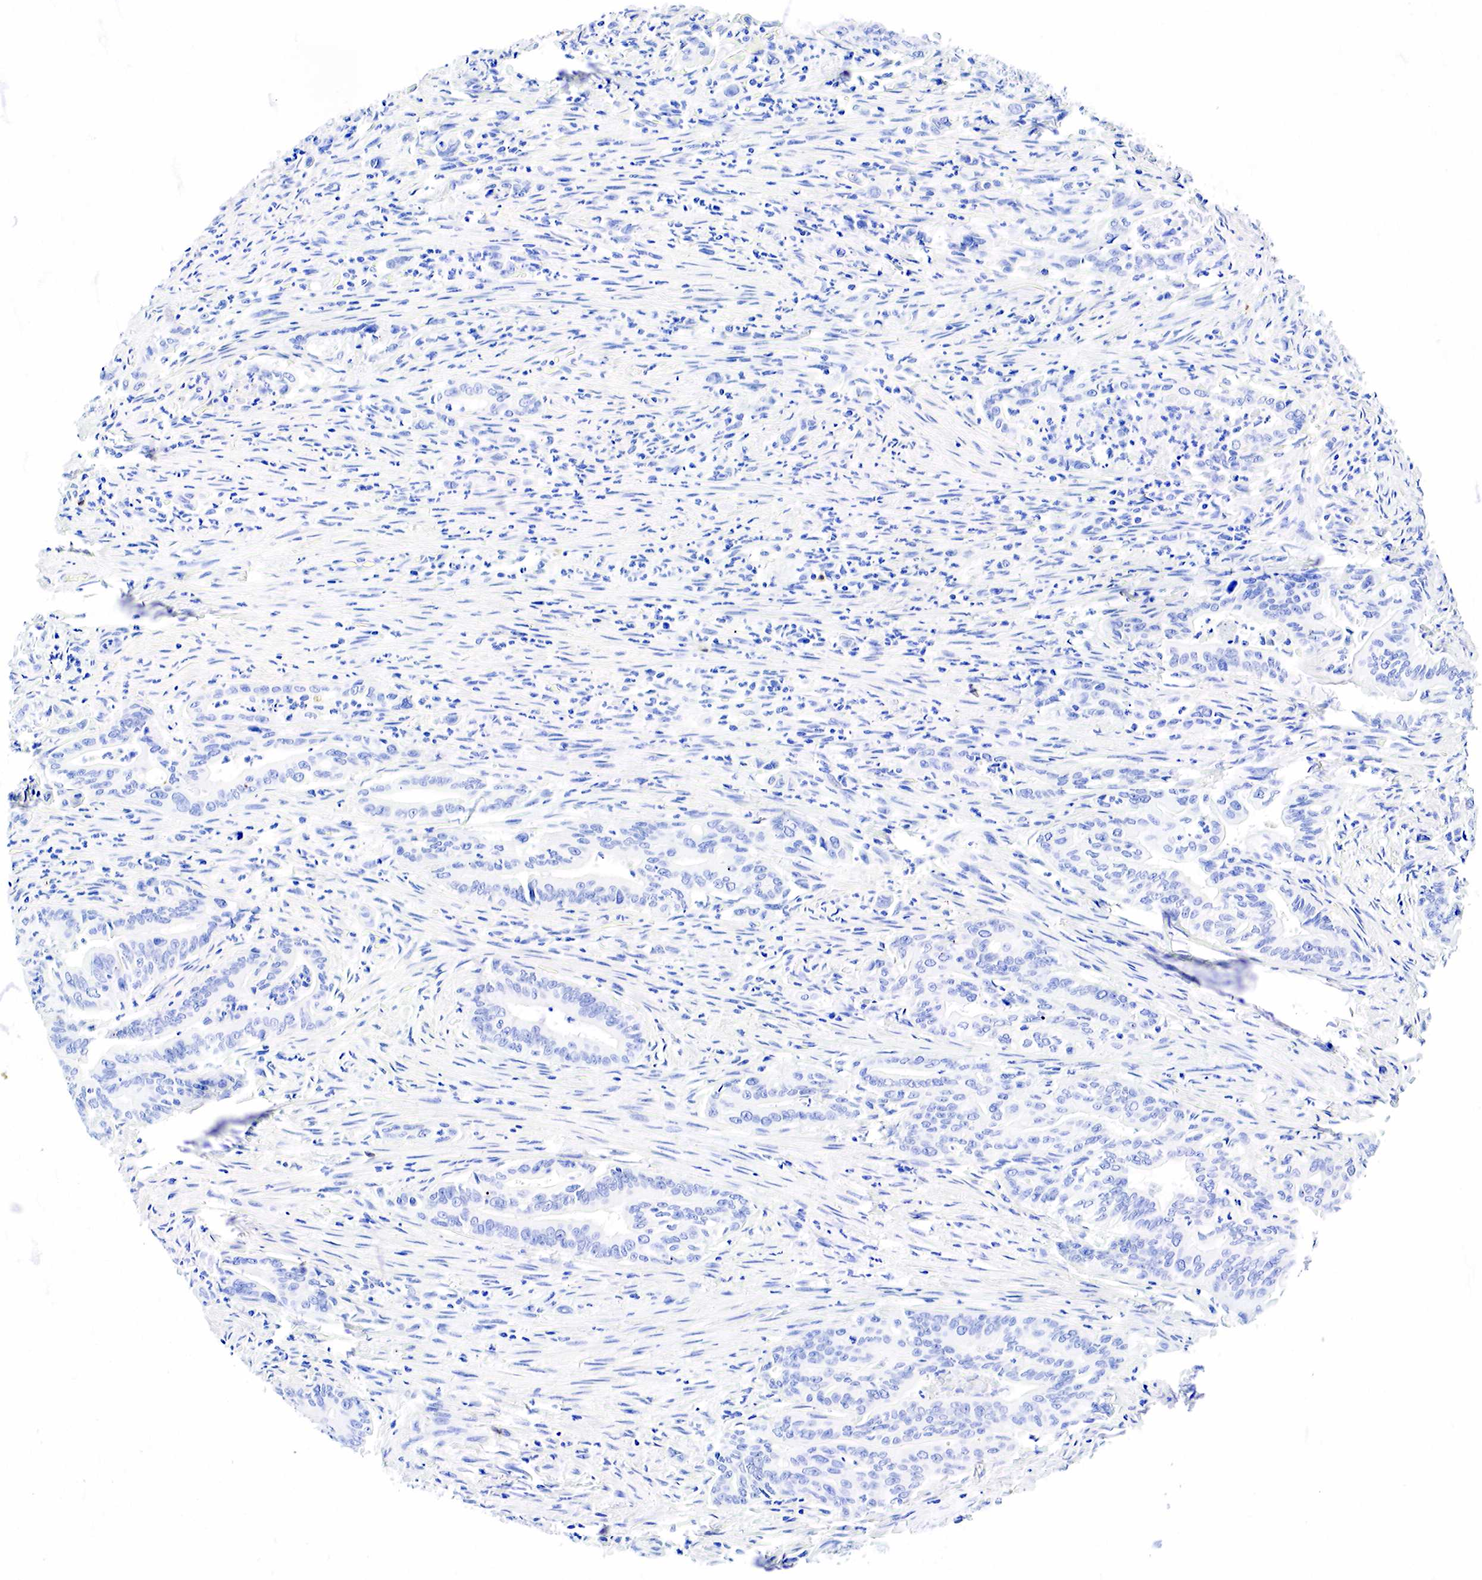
{"staining": {"intensity": "negative", "quantity": "none", "location": "none"}, "tissue": "stomach cancer", "cell_type": "Tumor cells", "image_type": "cancer", "snomed": [{"axis": "morphology", "description": "Adenocarcinoma, NOS"}, {"axis": "topography", "description": "Stomach"}], "caption": "Protein analysis of stomach cancer shows no significant staining in tumor cells. (DAB (3,3'-diaminobenzidine) immunohistochemistry with hematoxylin counter stain).", "gene": "CD79A", "patient": {"sex": "female", "age": 76}}